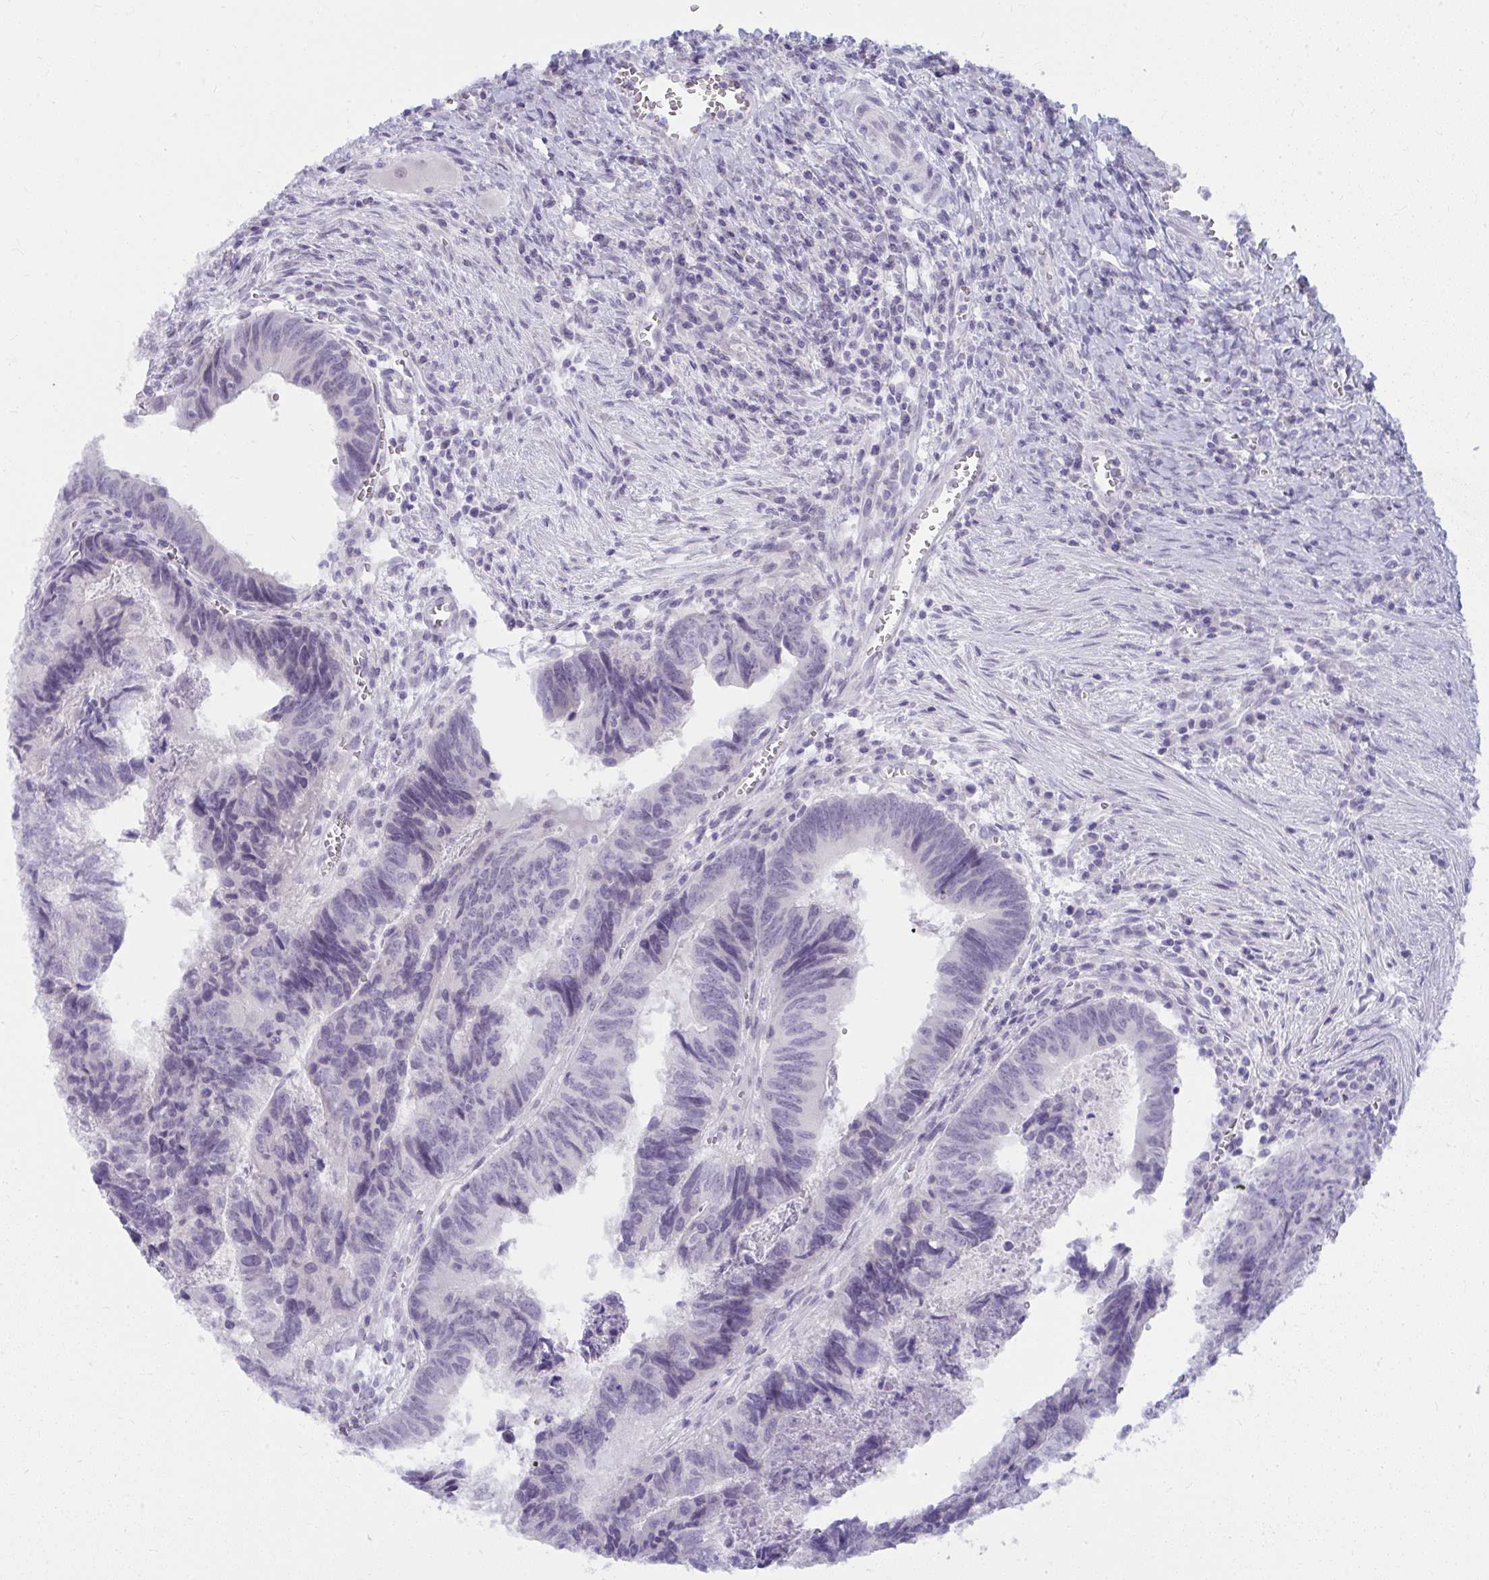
{"staining": {"intensity": "negative", "quantity": "none", "location": "none"}, "tissue": "colorectal cancer", "cell_type": "Tumor cells", "image_type": "cancer", "snomed": [{"axis": "morphology", "description": "Adenocarcinoma, NOS"}, {"axis": "topography", "description": "Colon"}], "caption": "There is no significant expression in tumor cells of colorectal cancer.", "gene": "UGT3A2", "patient": {"sex": "male", "age": 86}}